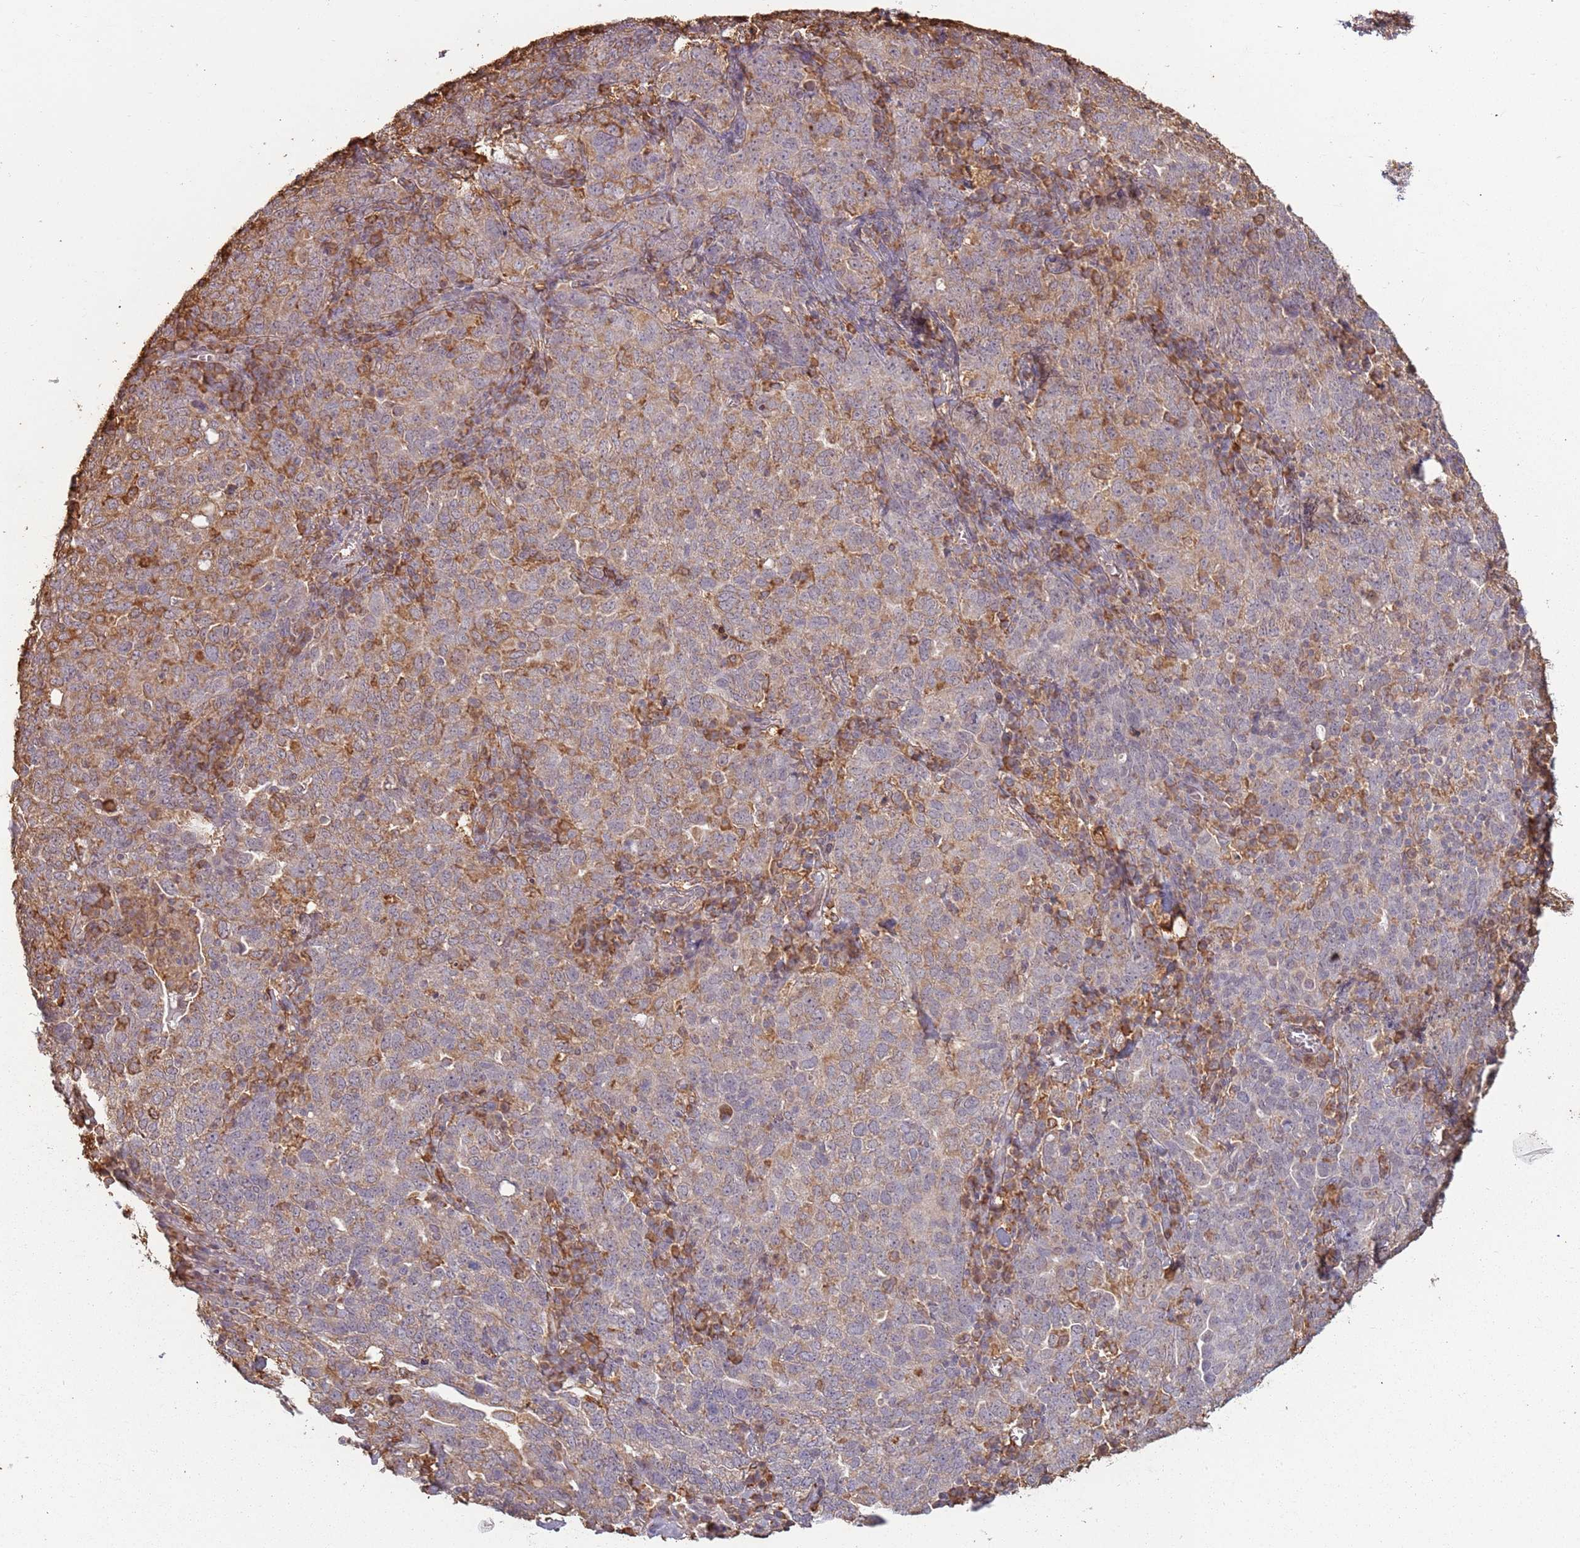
{"staining": {"intensity": "weak", "quantity": "<25%", "location": "cytoplasmic/membranous"}, "tissue": "ovarian cancer", "cell_type": "Tumor cells", "image_type": "cancer", "snomed": [{"axis": "morphology", "description": "Carcinoma, endometroid"}, {"axis": "topography", "description": "Ovary"}], "caption": "IHC of ovarian endometroid carcinoma displays no positivity in tumor cells.", "gene": "ATOSB", "patient": {"sex": "female", "age": 62}}